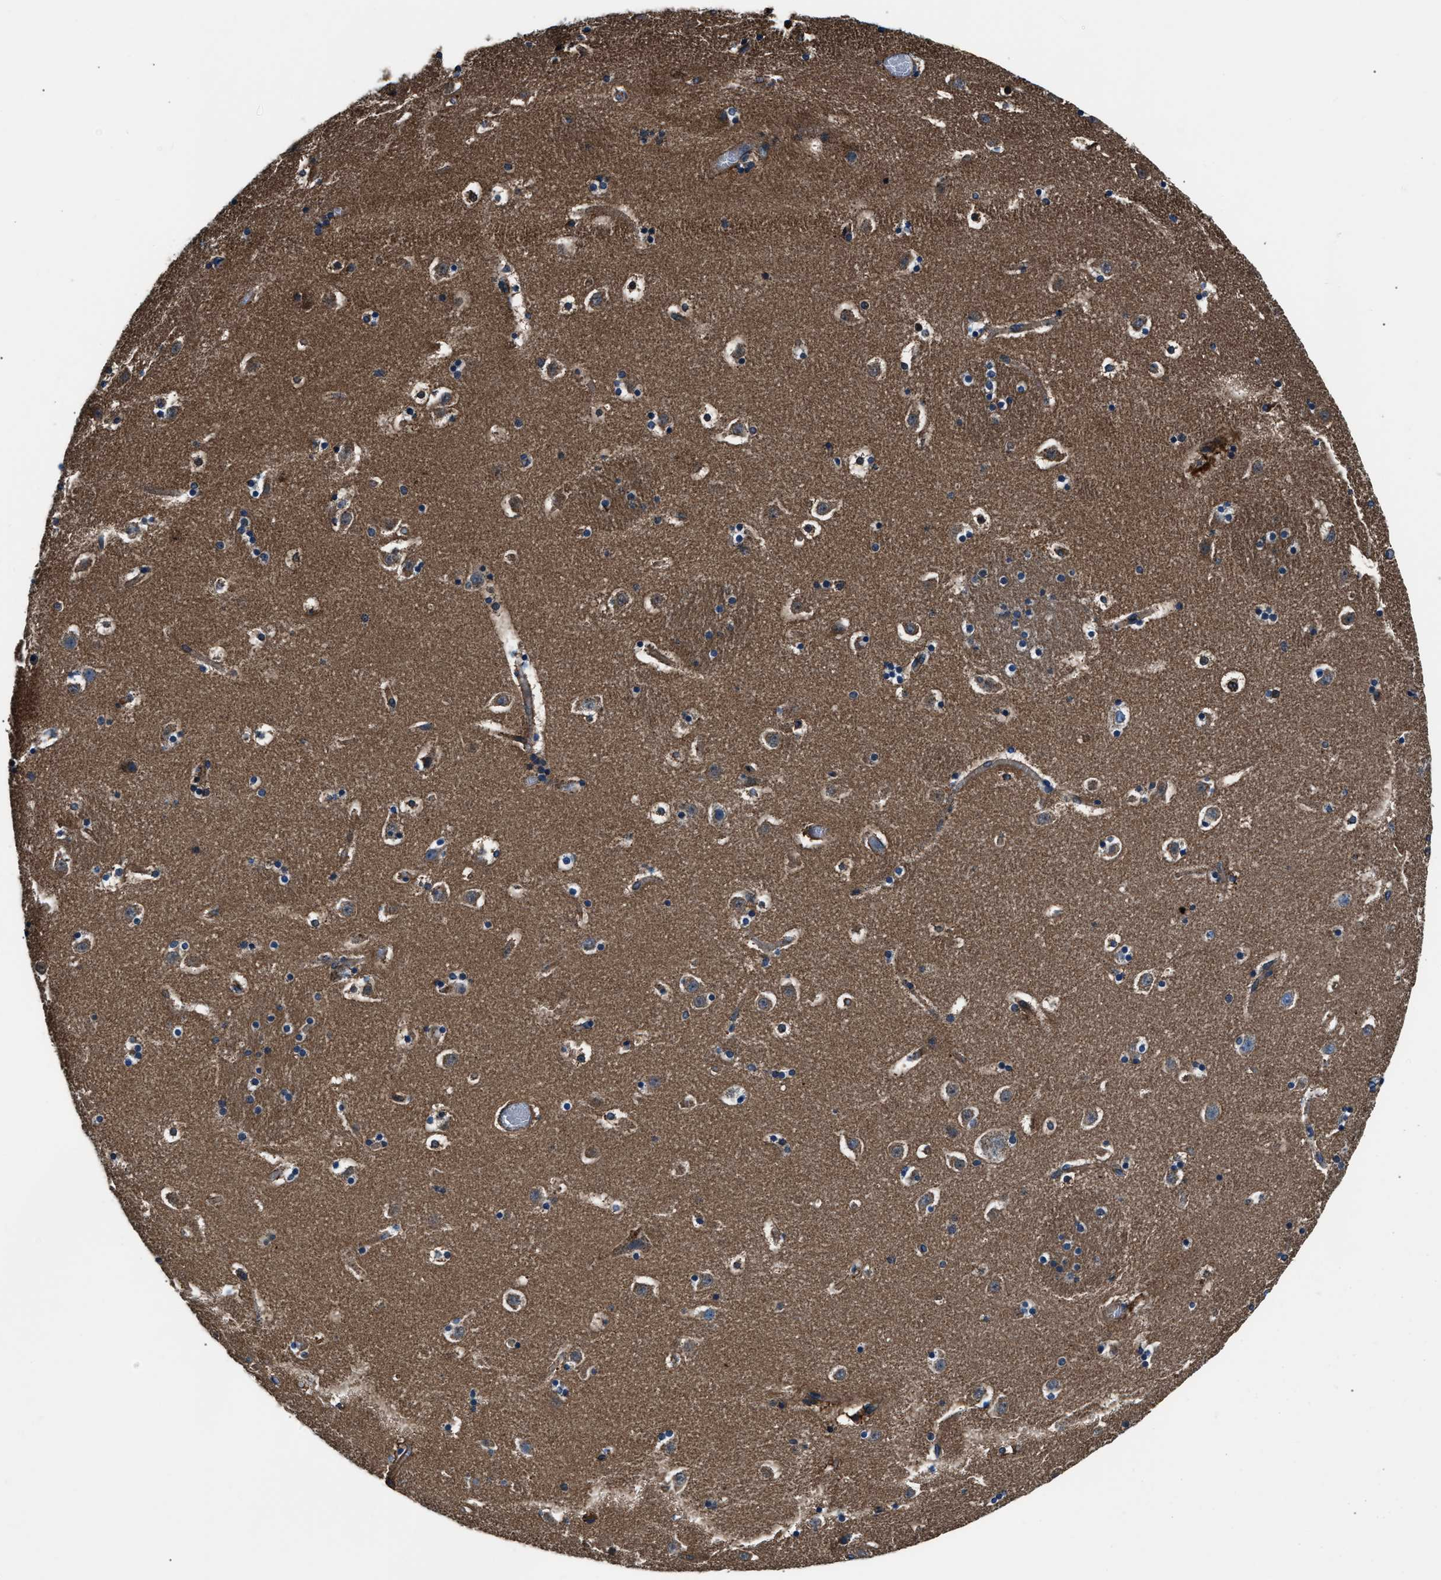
{"staining": {"intensity": "negative", "quantity": "none", "location": "none"}, "tissue": "caudate", "cell_type": "Glial cells", "image_type": "normal", "snomed": [{"axis": "morphology", "description": "Normal tissue, NOS"}, {"axis": "topography", "description": "Lateral ventricle wall"}], "caption": "Immunohistochemistry (IHC) photomicrograph of unremarkable caudate stained for a protein (brown), which demonstrates no positivity in glial cells.", "gene": "ENSG00000281039", "patient": {"sex": "male", "age": 45}}